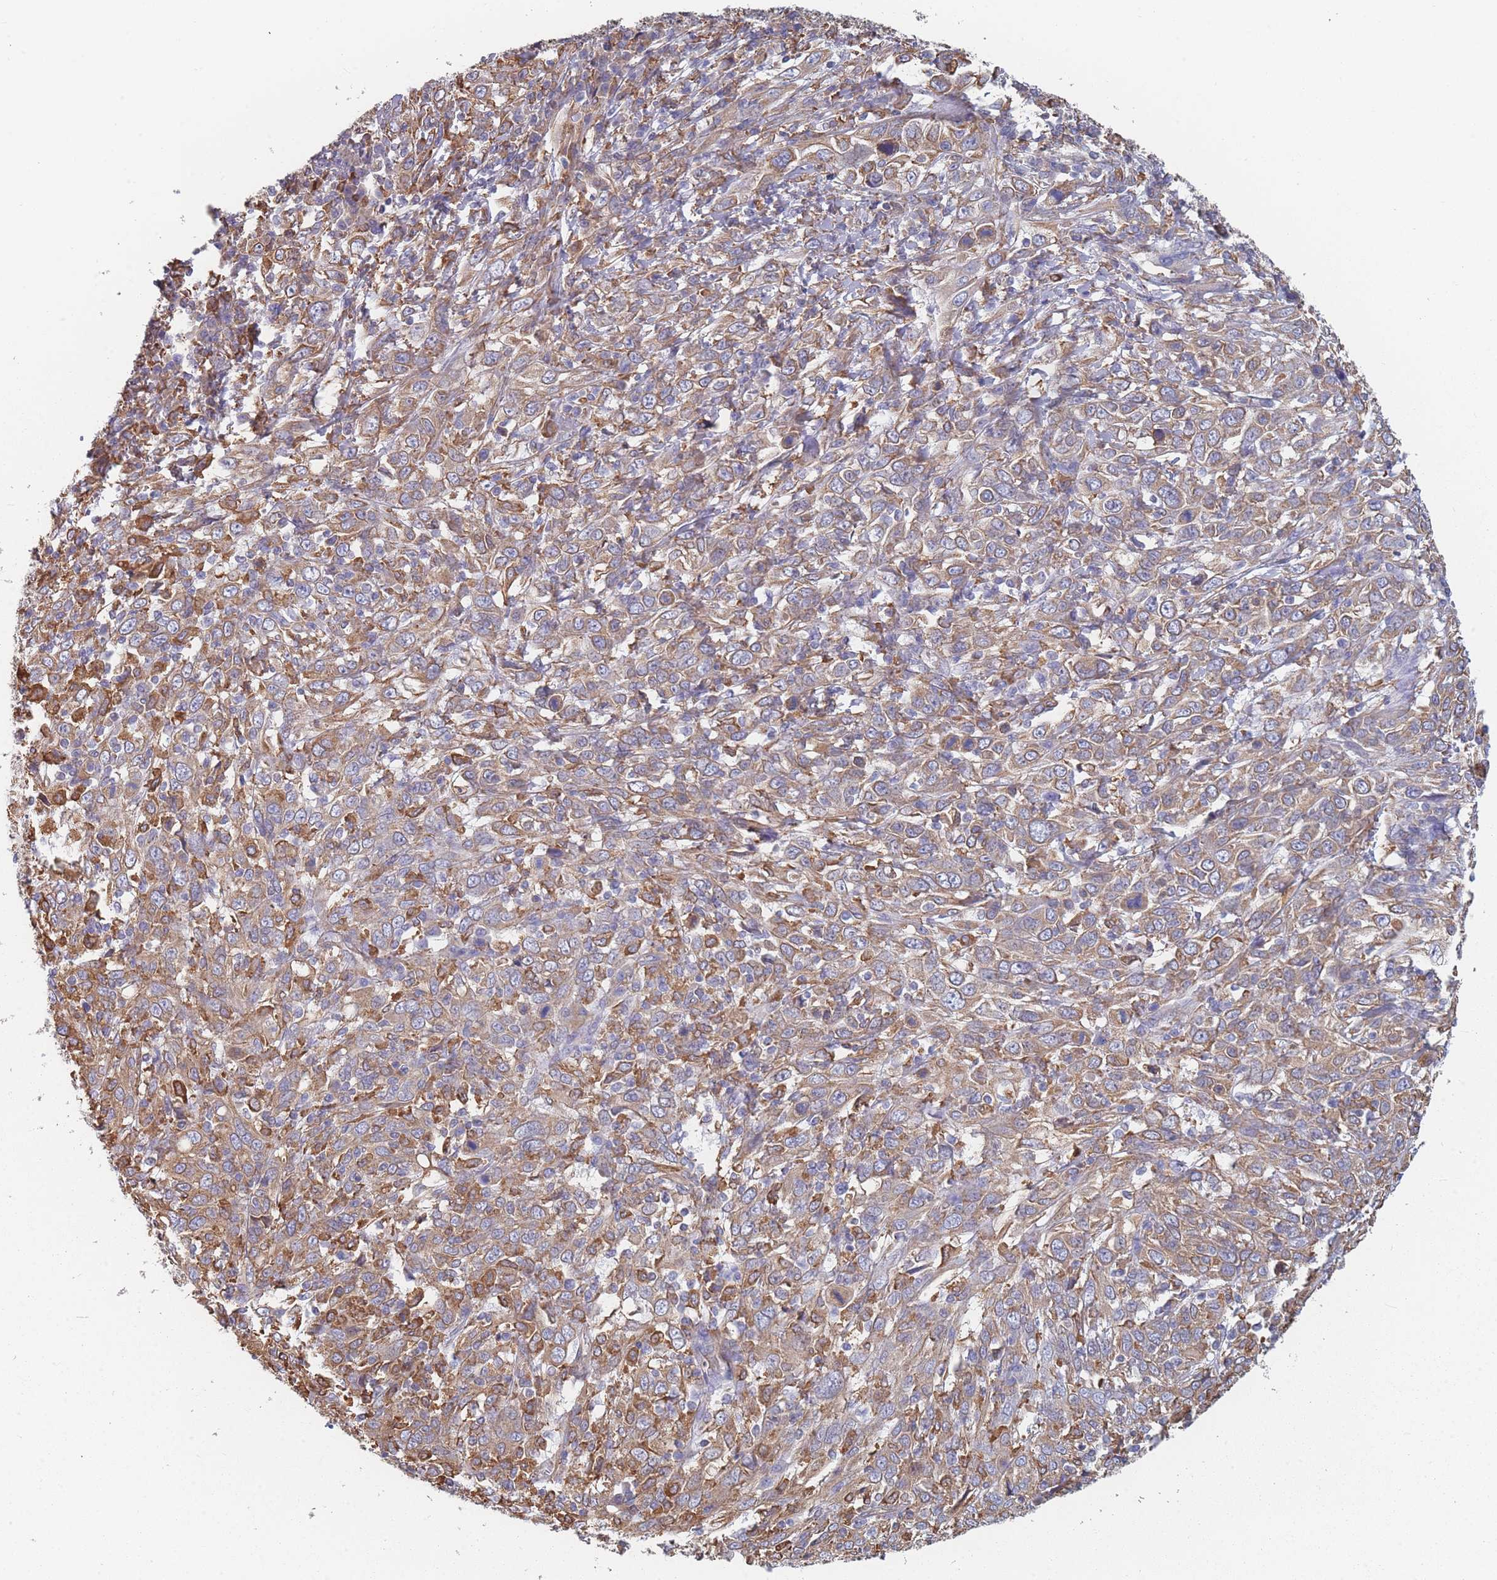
{"staining": {"intensity": "moderate", "quantity": ">75%", "location": "cytoplasmic/membranous"}, "tissue": "cervical cancer", "cell_type": "Tumor cells", "image_type": "cancer", "snomed": [{"axis": "morphology", "description": "Squamous cell carcinoma, NOS"}, {"axis": "topography", "description": "Cervix"}], "caption": "This micrograph reveals IHC staining of human cervical squamous cell carcinoma, with medium moderate cytoplasmic/membranous staining in approximately >75% of tumor cells.", "gene": "OR7C2", "patient": {"sex": "female", "age": 46}}